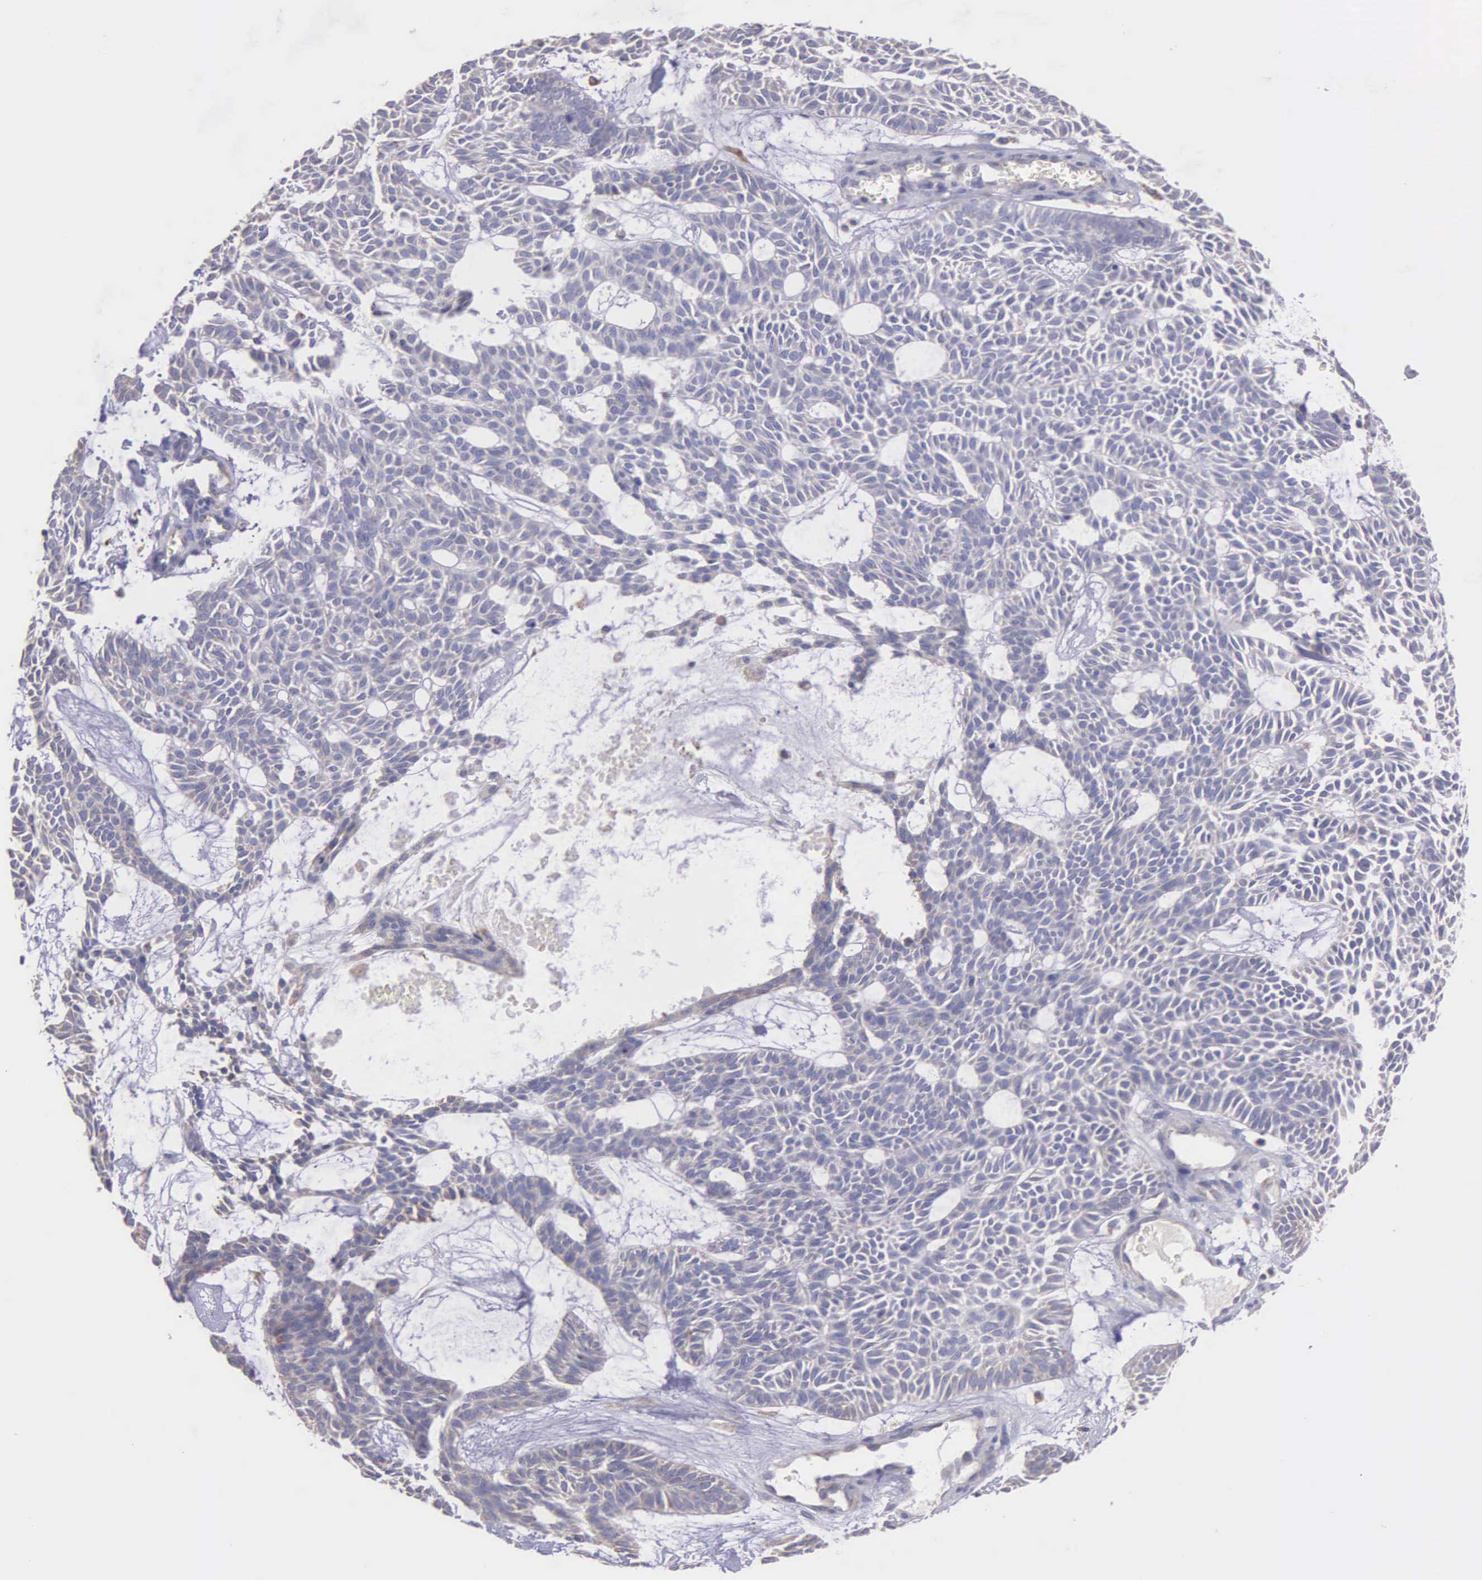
{"staining": {"intensity": "weak", "quantity": "<25%", "location": "cytoplasmic/membranous"}, "tissue": "skin cancer", "cell_type": "Tumor cells", "image_type": "cancer", "snomed": [{"axis": "morphology", "description": "Basal cell carcinoma"}, {"axis": "topography", "description": "Skin"}], "caption": "DAB (3,3'-diaminobenzidine) immunohistochemical staining of skin basal cell carcinoma demonstrates no significant staining in tumor cells.", "gene": "ZC3H12B", "patient": {"sex": "male", "age": 75}}